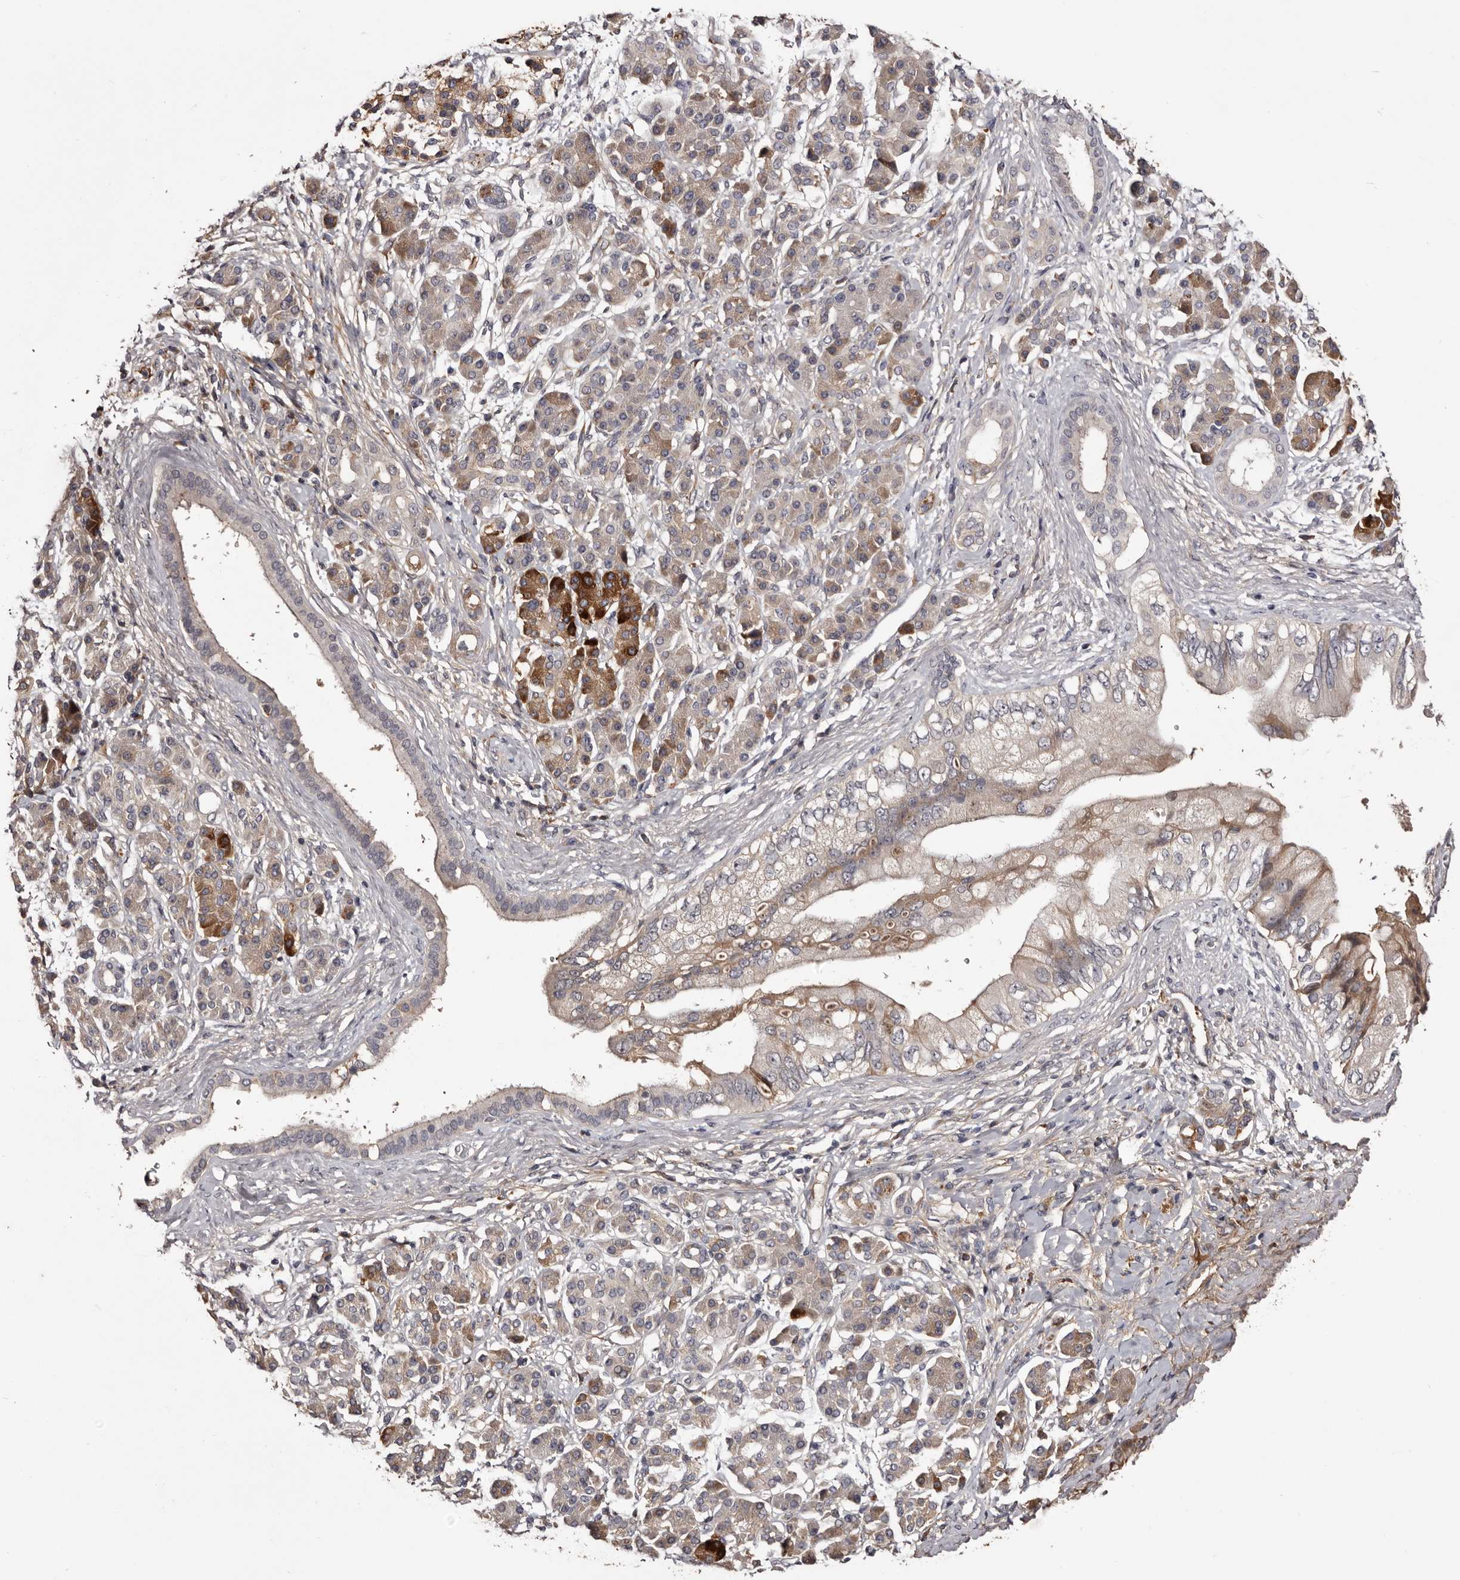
{"staining": {"intensity": "moderate", "quantity": "<25%", "location": "cytoplasmic/membranous"}, "tissue": "pancreatic cancer", "cell_type": "Tumor cells", "image_type": "cancer", "snomed": [{"axis": "morphology", "description": "Adenocarcinoma, NOS"}, {"axis": "topography", "description": "Pancreas"}], "caption": "Pancreatic adenocarcinoma tissue reveals moderate cytoplasmic/membranous staining in approximately <25% of tumor cells, visualized by immunohistochemistry.", "gene": "CYP1B1", "patient": {"sex": "female", "age": 56}}